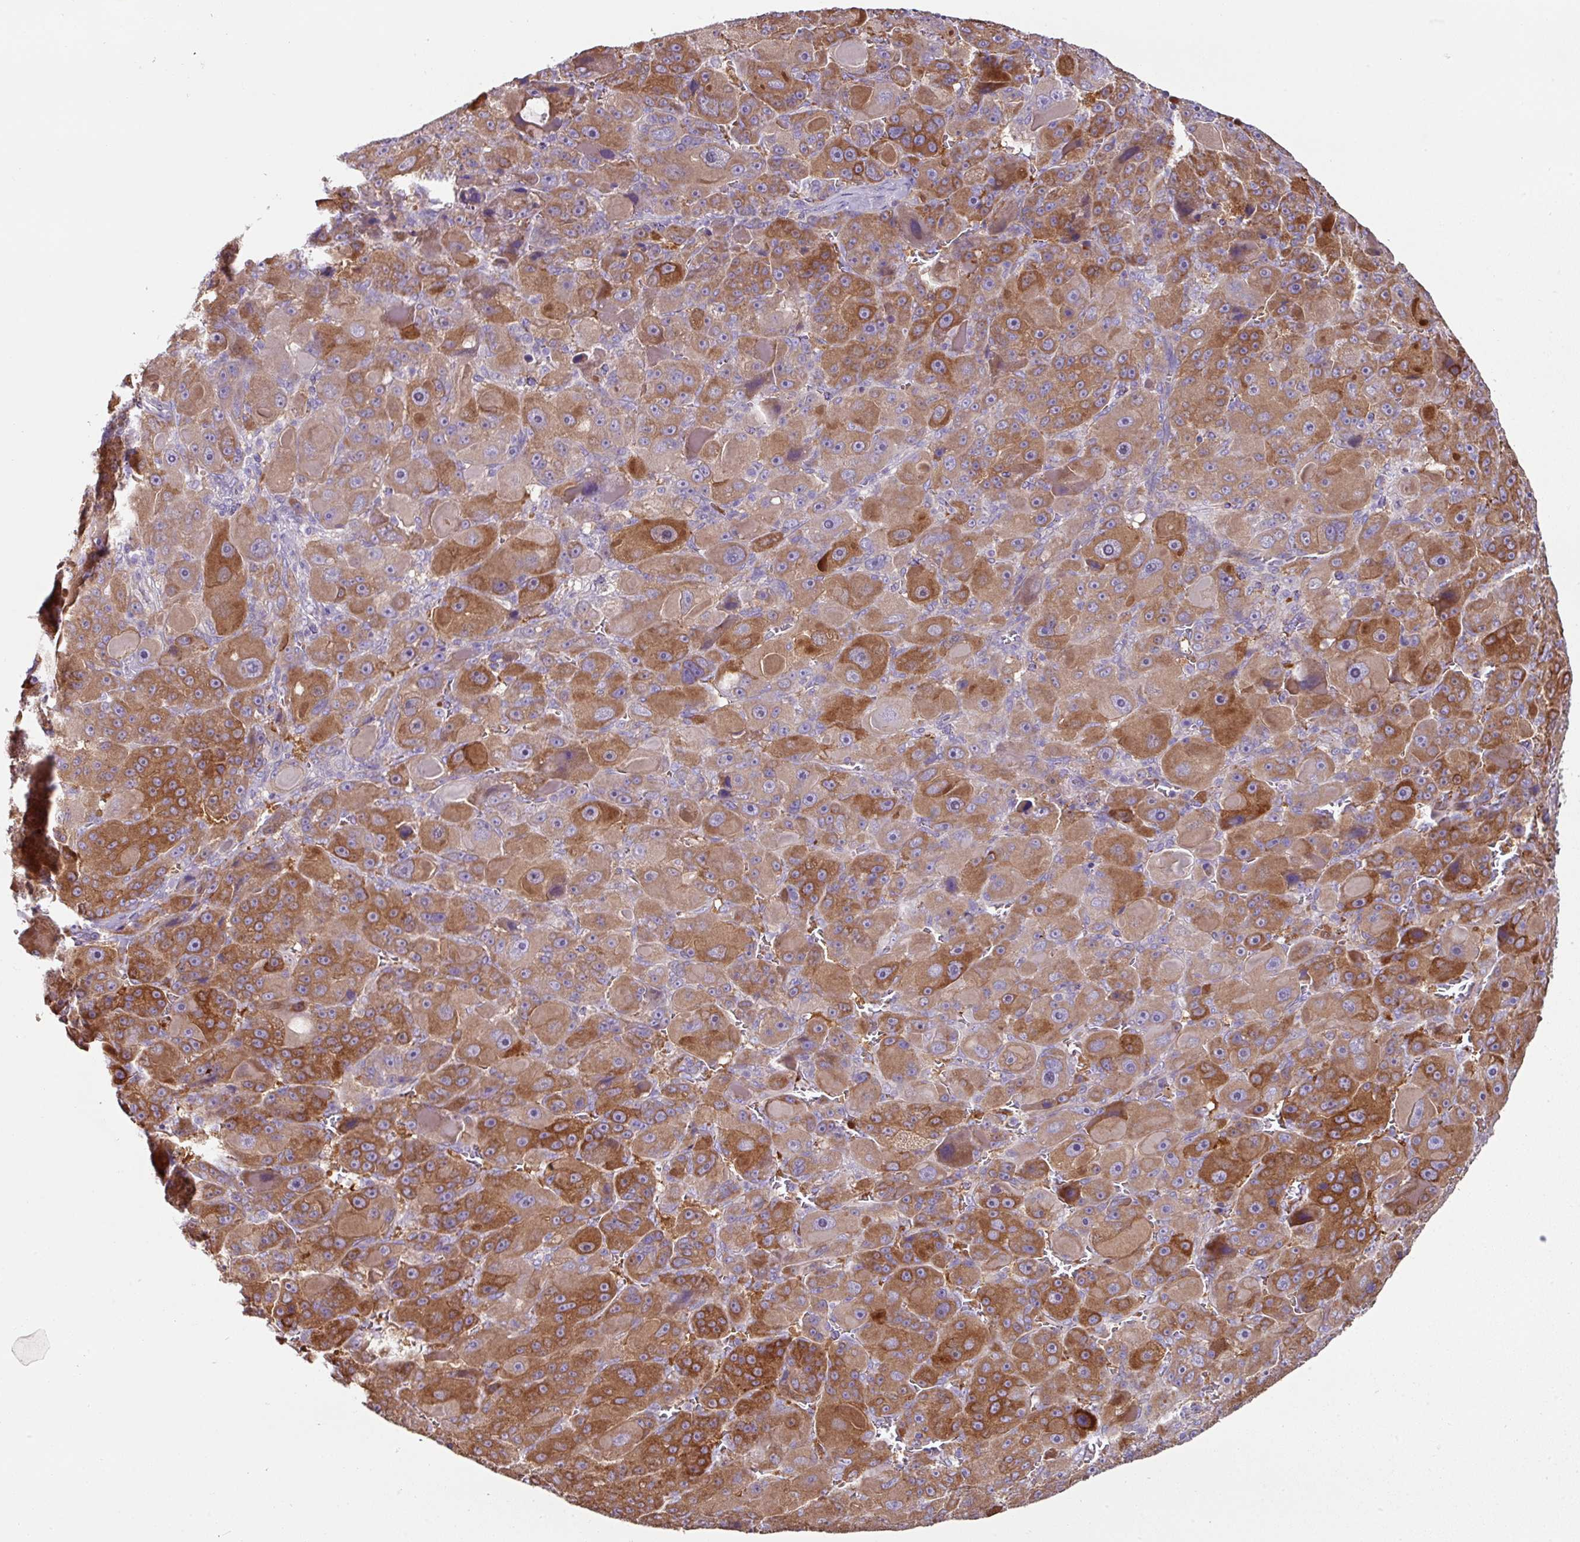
{"staining": {"intensity": "moderate", "quantity": ">75%", "location": "cytoplasmic/membranous"}, "tissue": "liver cancer", "cell_type": "Tumor cells", "image_type": "cancer", "snomed": [{"axis": "morphology", "description": "Carcinoma, Hepatocellular, NOS"}, {"axis": "topography", "description": "Liver"}], "caption": "This is an image of immunohistochemistry (IHC) staining of liver cancer (hepatocellular carcinoma), which shows moderate staining in the cytoplasmic/membranous of tumor cells.", "gene": "MRRF", "patient": {"sex": "male", "age": 76}}